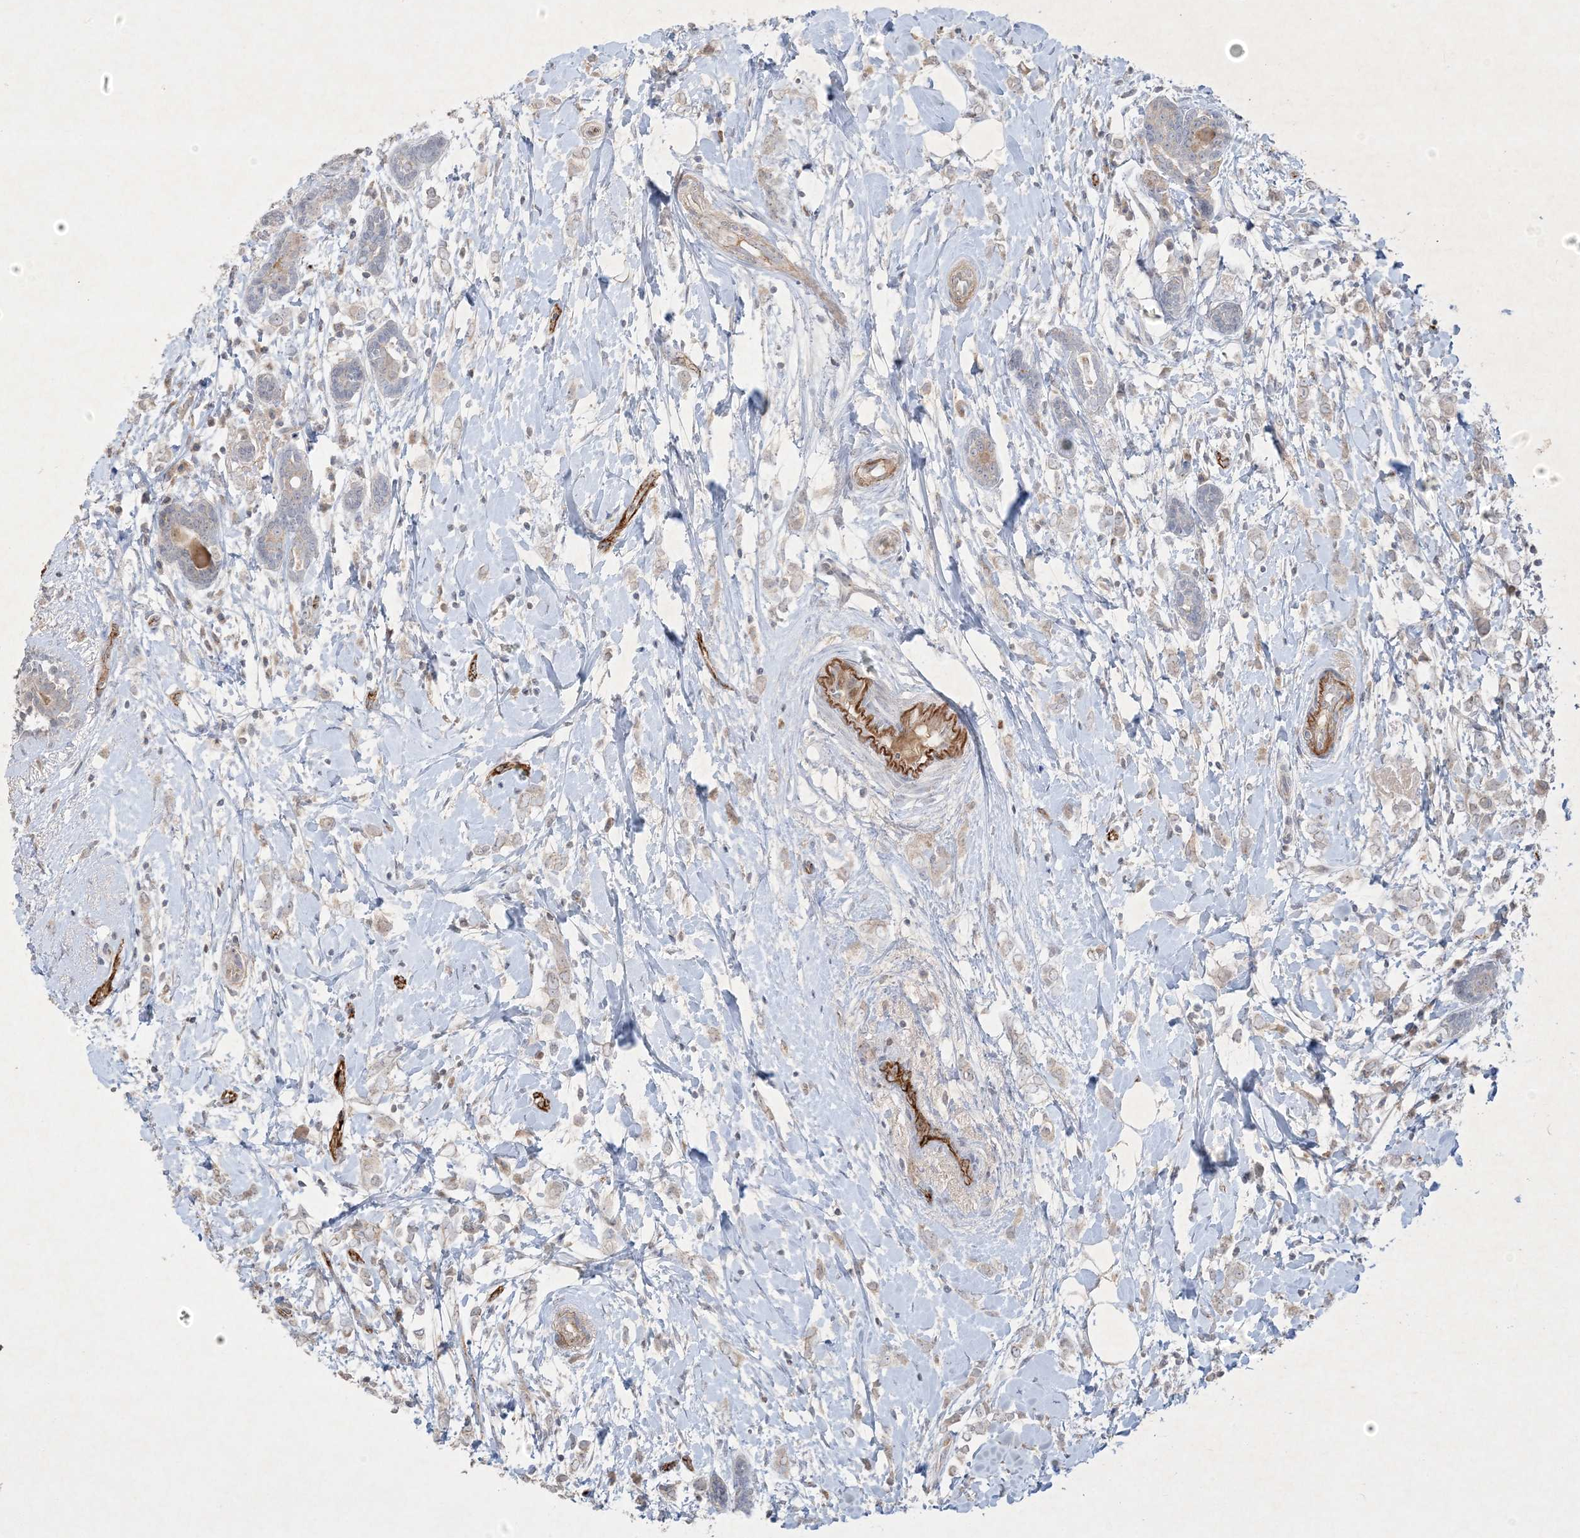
{"staining": {"intensity": "negative", "quantity": "none", "location": "none"}, "tissue": "breast cancer", "cell_type": "Tumor cells", "image_type": "cancer", "snomed": [{"axis": "morphology", "description": "Normal tissue, NOS"}, {"axis": "morphology", "description": "Lobular carcinoma"}, {"axis": "topography", "description": "Breast"}], "caption": "This is an immunohistochemistry micrograph of human breast cancer (lobular carcinoma). There is no staining in tumor cells.", "gene": "PRSS36", "patient": {"sex": "female", "age": 47}}